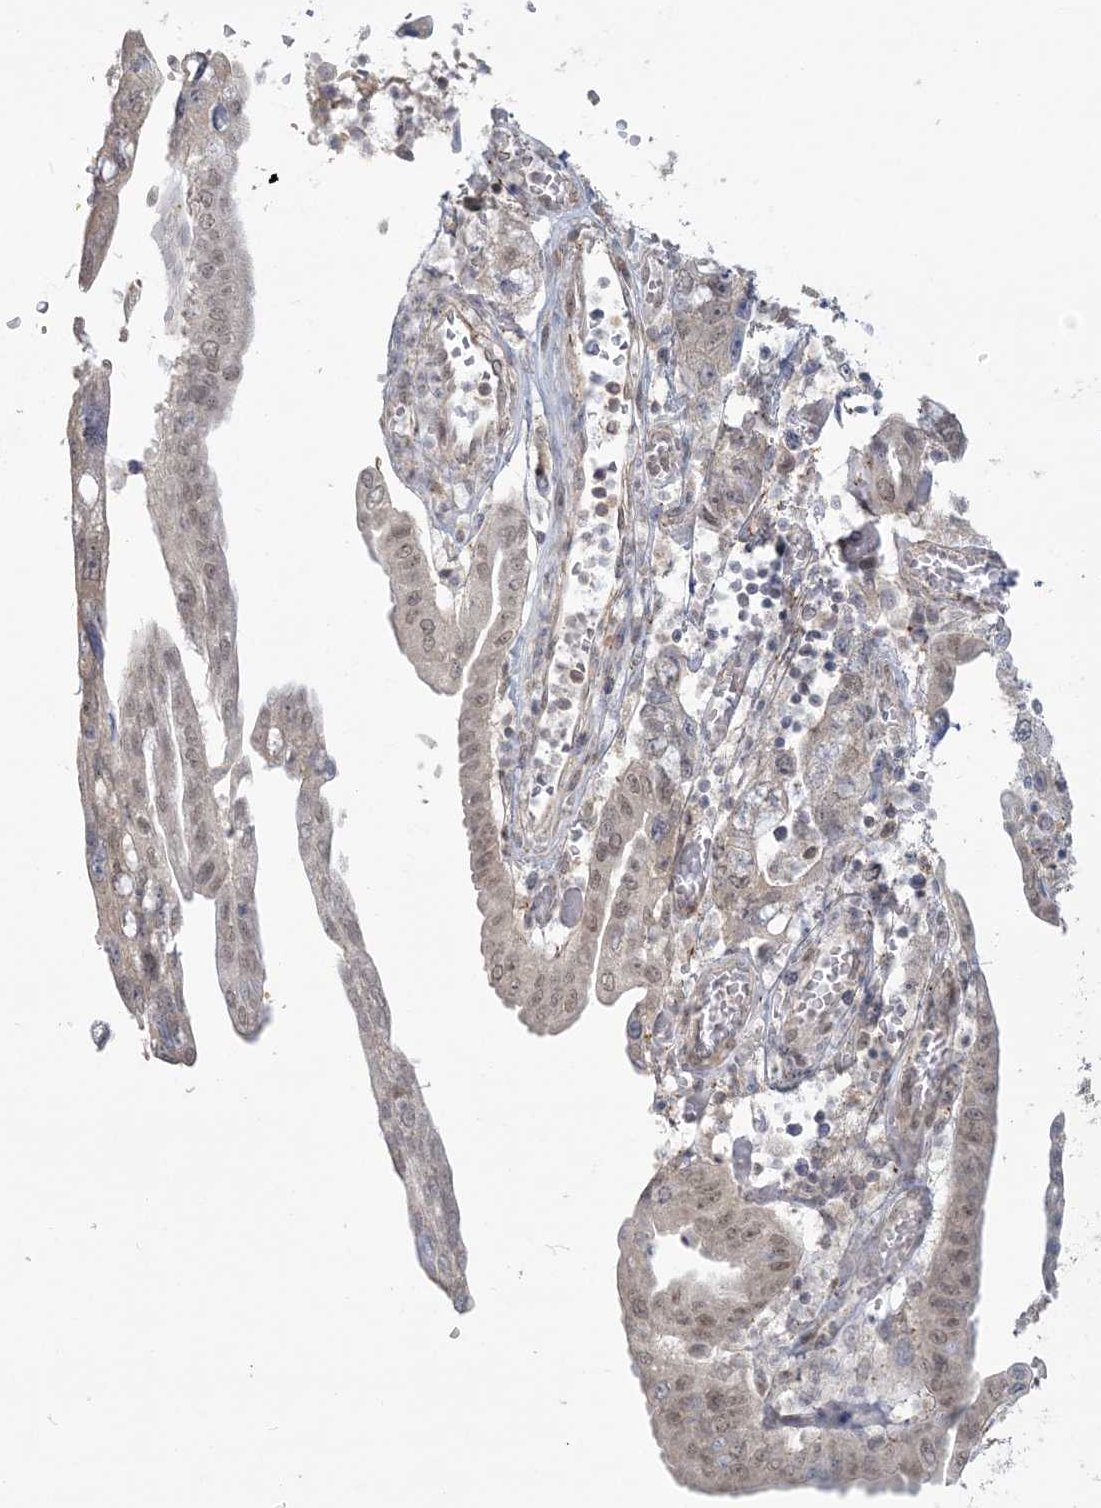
{"staining": {"intensity": "weak", "quantity": ">75%", "location": "nuclear"}, "tissue": "pancreatic cancer", "cell_type": "Tumor cells", "image_type": "cancer", "snomed": [{"axis": "morphology", "description": "Adenocarcinoma, NOS"}, {"axis": "topography", "description": "Pancreas"}], "caption": "An image showing weak nuclear expression in about >75% of tumor cells in pancreatic cancer (adenocarcinoma), as visualized by brown immunohistochemical staining.", "gene": "ANKS1A", "patient": {"sex": "female", "age": 73}}